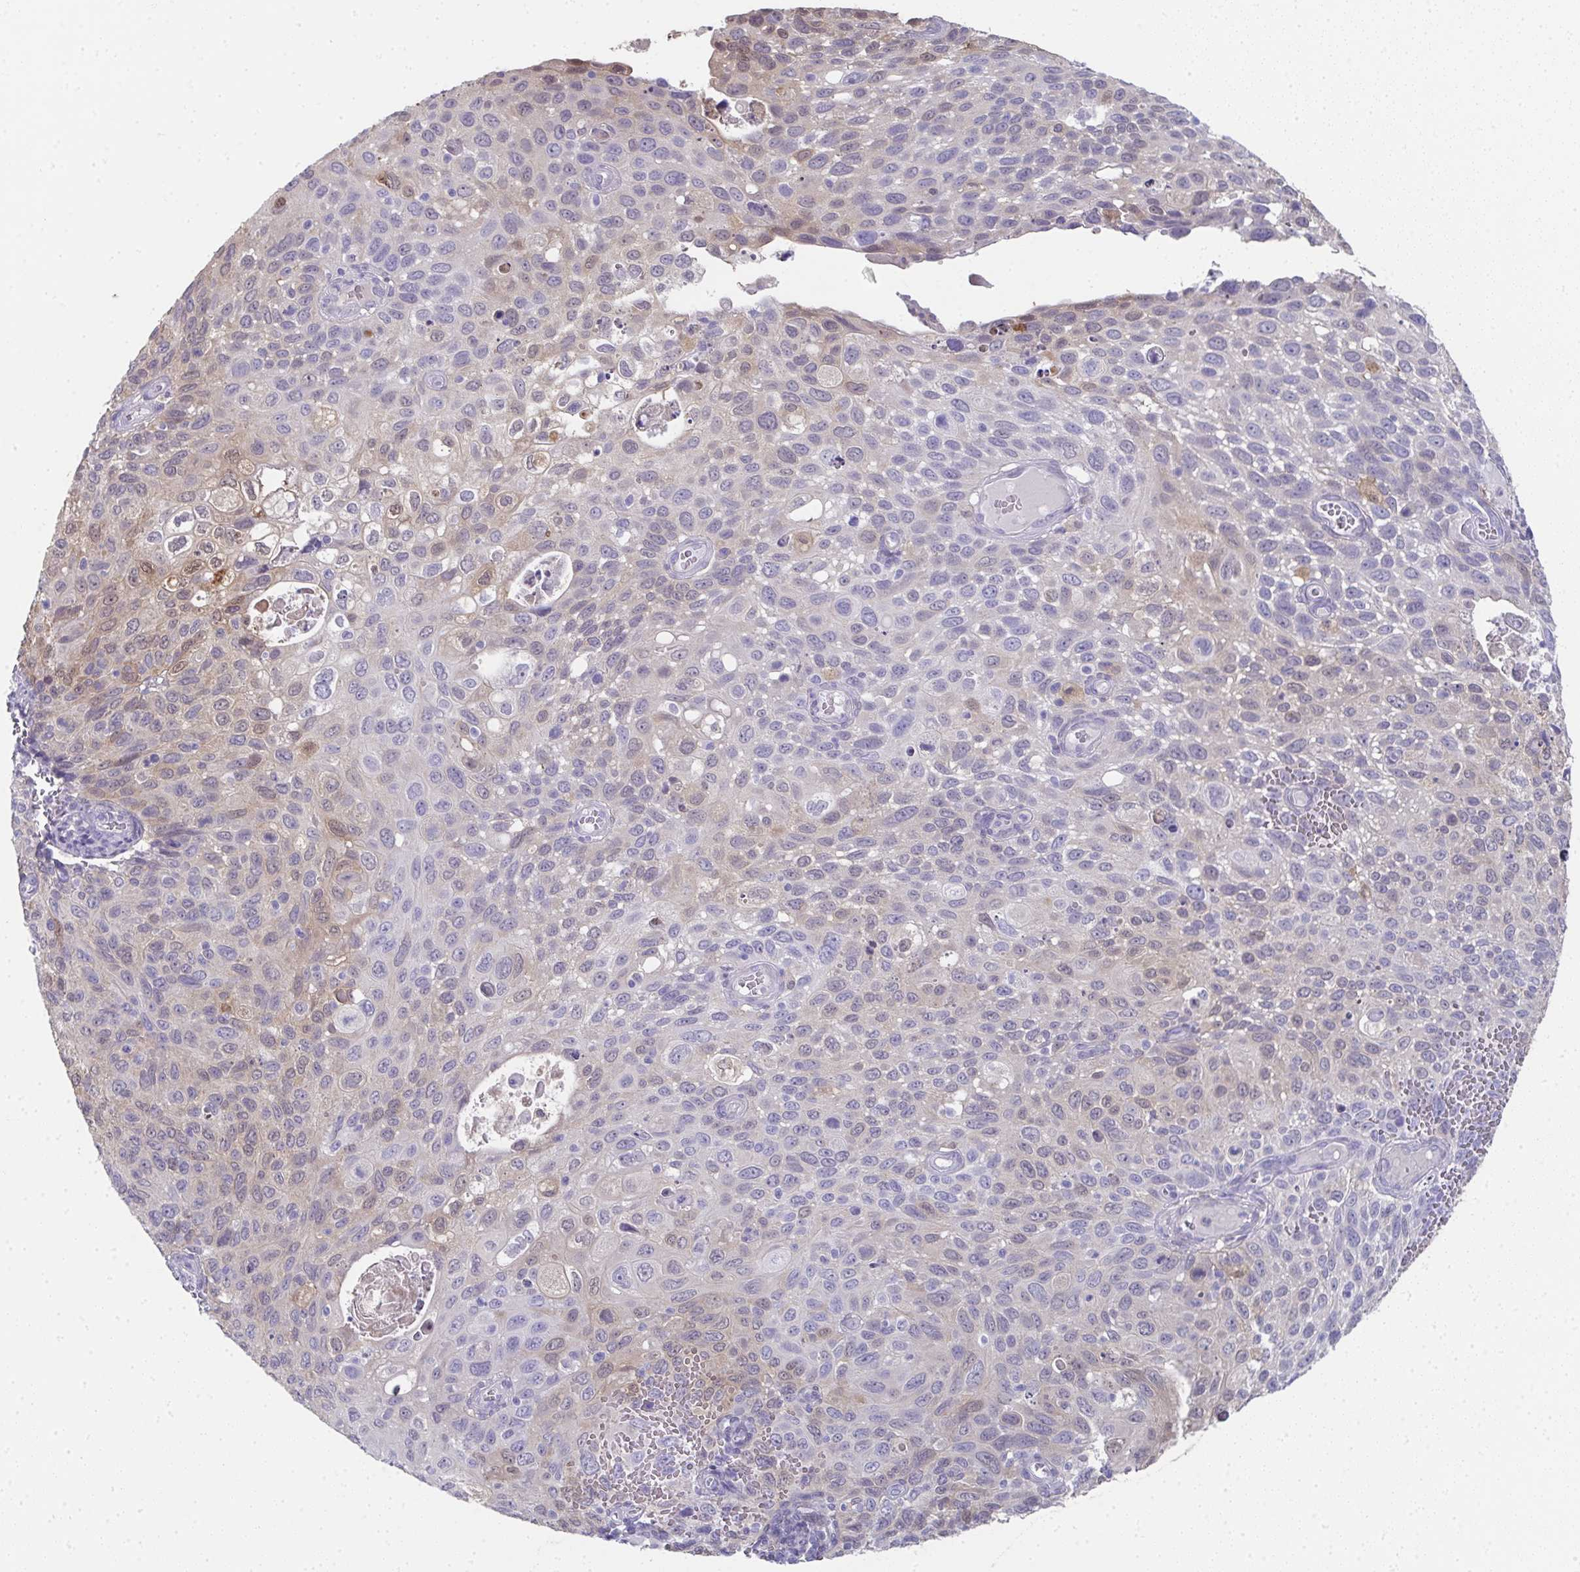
{"staining": {"intensity": "weak", "quantity": "<25%", "location": "cytoplasmic/membranous"}, "tissue": "cervical cancer", "cell_type": "Tumor cells", "image_type": "cancer", "snomed": [{"axis": "morphology", "description": "Squamous cell carcinoma, NOS"}, {"axis": "topography", "description": "Cervix"}], "caption": "This is an immunohistochemistry (IHC) histopathology image of squamous cell carcinoma (cervical). There is no expression in tumor cells.", "gene": "RBP1", "patient": {"sex": "female", "age": 70}}